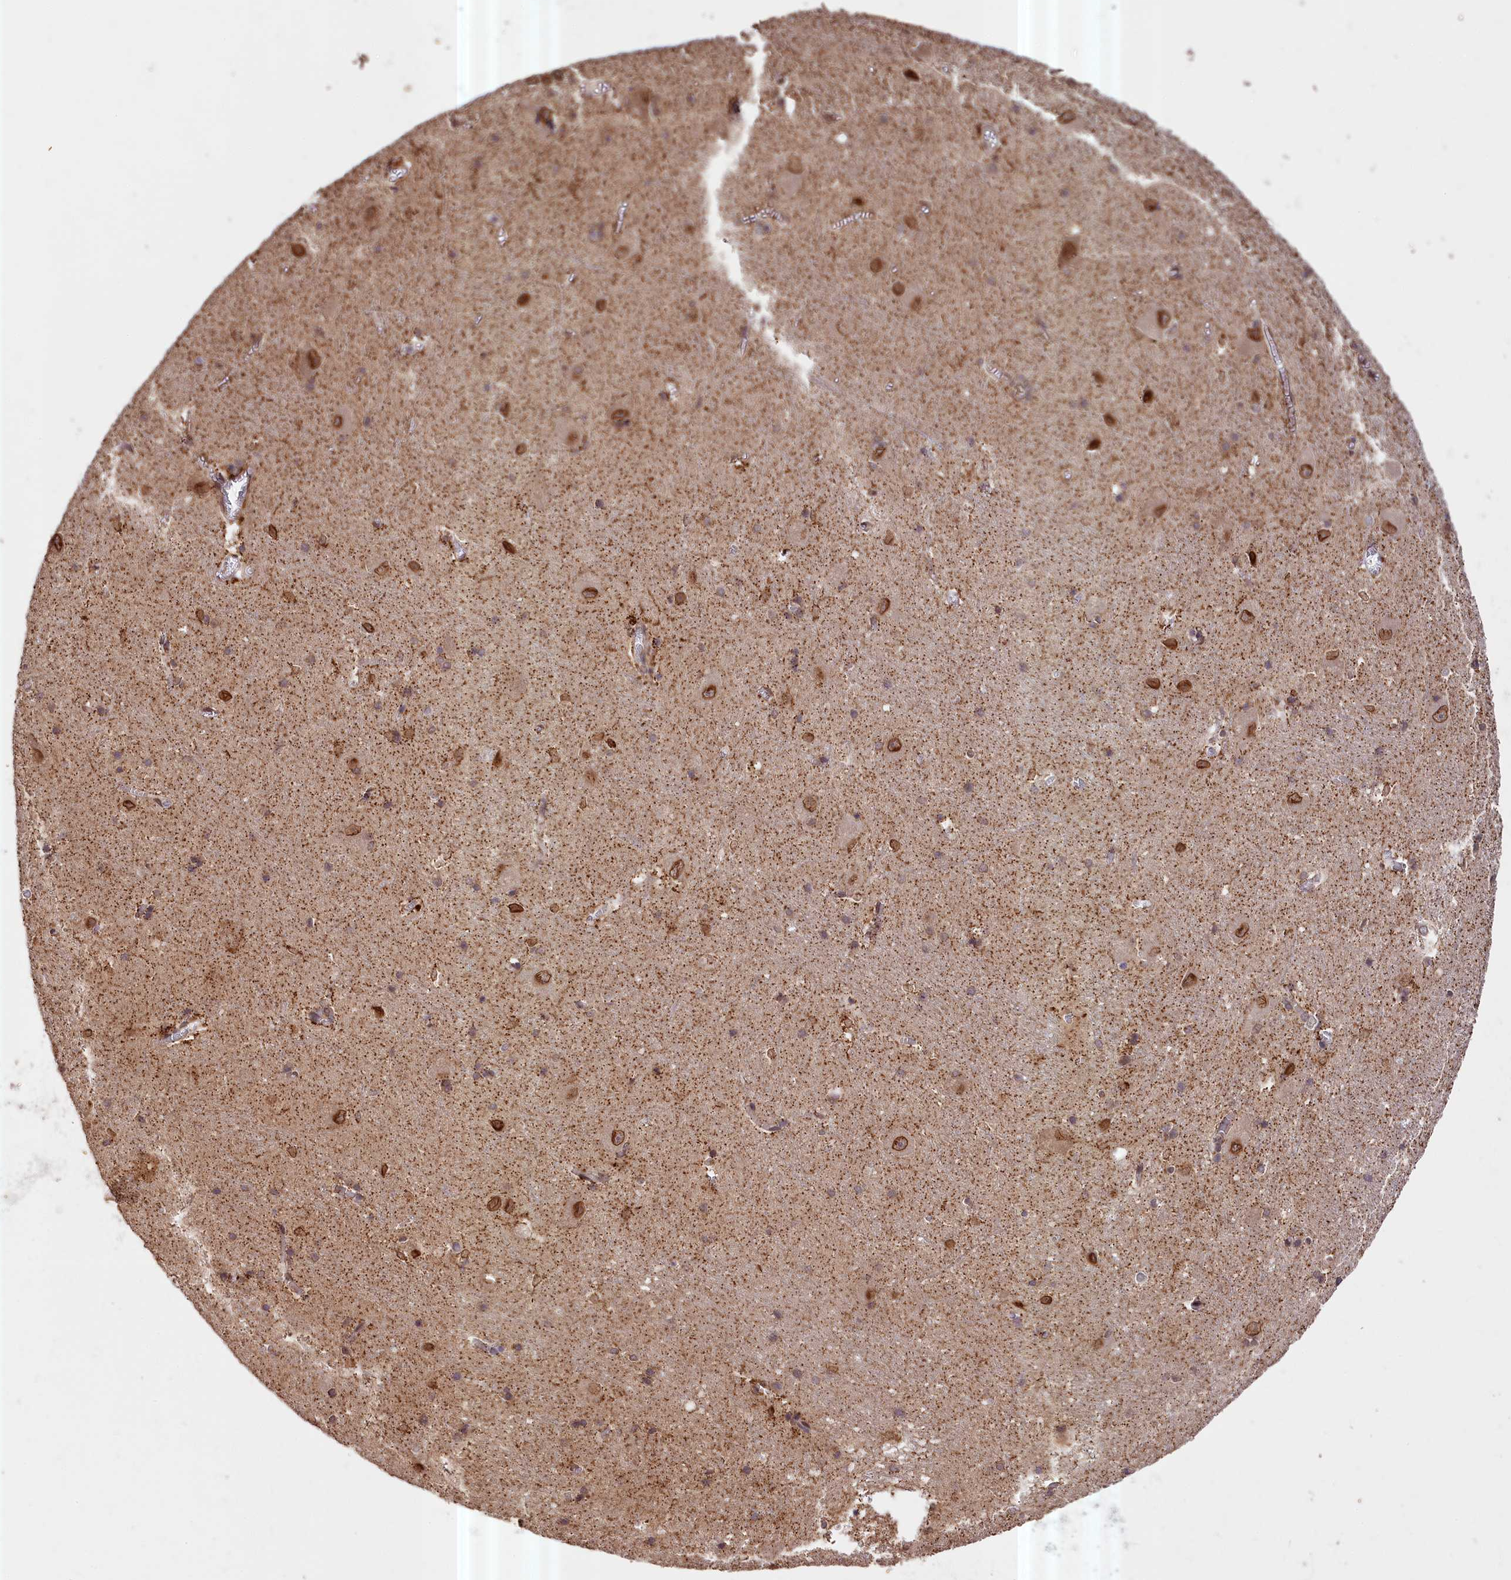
{"staining": {"intensity": "weak", "quantity": "25%-75%", "location": "cytoplasmic/membranous,nuclear"}, "tissue": "caudate", "cell_type": "Glial cells", "image_type": "normal", "snomed": [{"axis": "morphology", "description": "Normal tissue, NOS"}, {"axis": "topography", "description": "Lateral ventricle wall"}], "caption": "Immunohistochemical staining of normal human caudate demonstrates 25%-75% levels of weak cytoplasmic/membranous,nuclear protein staining in approximately 25%-75% of glial cells.", "gene": "ZNF480", "patient": {"sex": "male", "age": 37}}